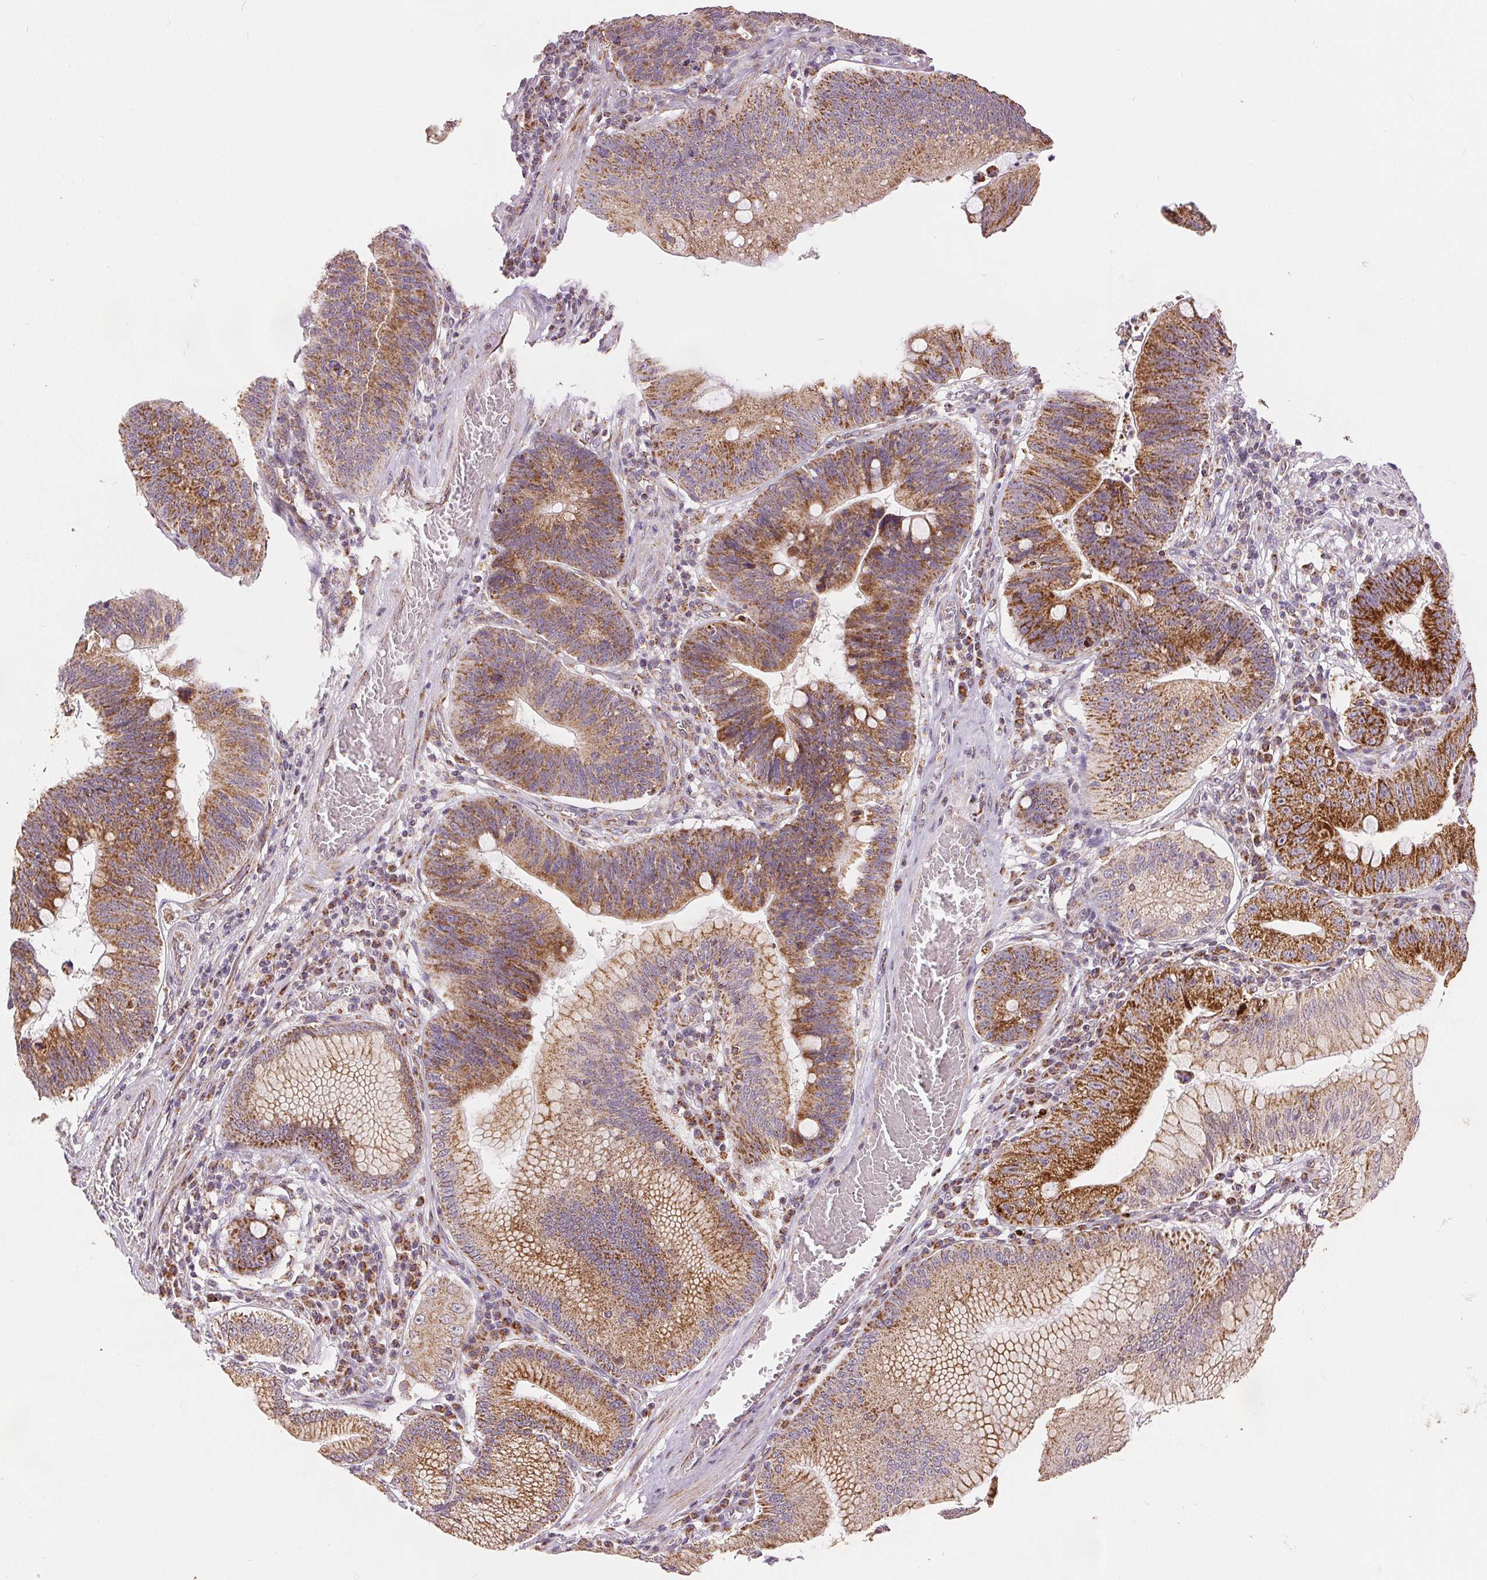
{"staining": {"intensity": "strong", "quantity": ">75%", "location": "cytoplasmic/membranous"}, "tissue": "stomach cancer", "cell_type": "Tumor cells", "image_type": "cancer", "snomed": [{"axis": "morphology", "description": "Adenocarcinoma, NOS"}, {"axis": "topography", "description": "Stomach"}], "caption": "Stomach cancer stained with a protein marker displays strong staining in tumor cells.", "gene": "SDHB", "patient": {"sex": "male", "age": 59}}